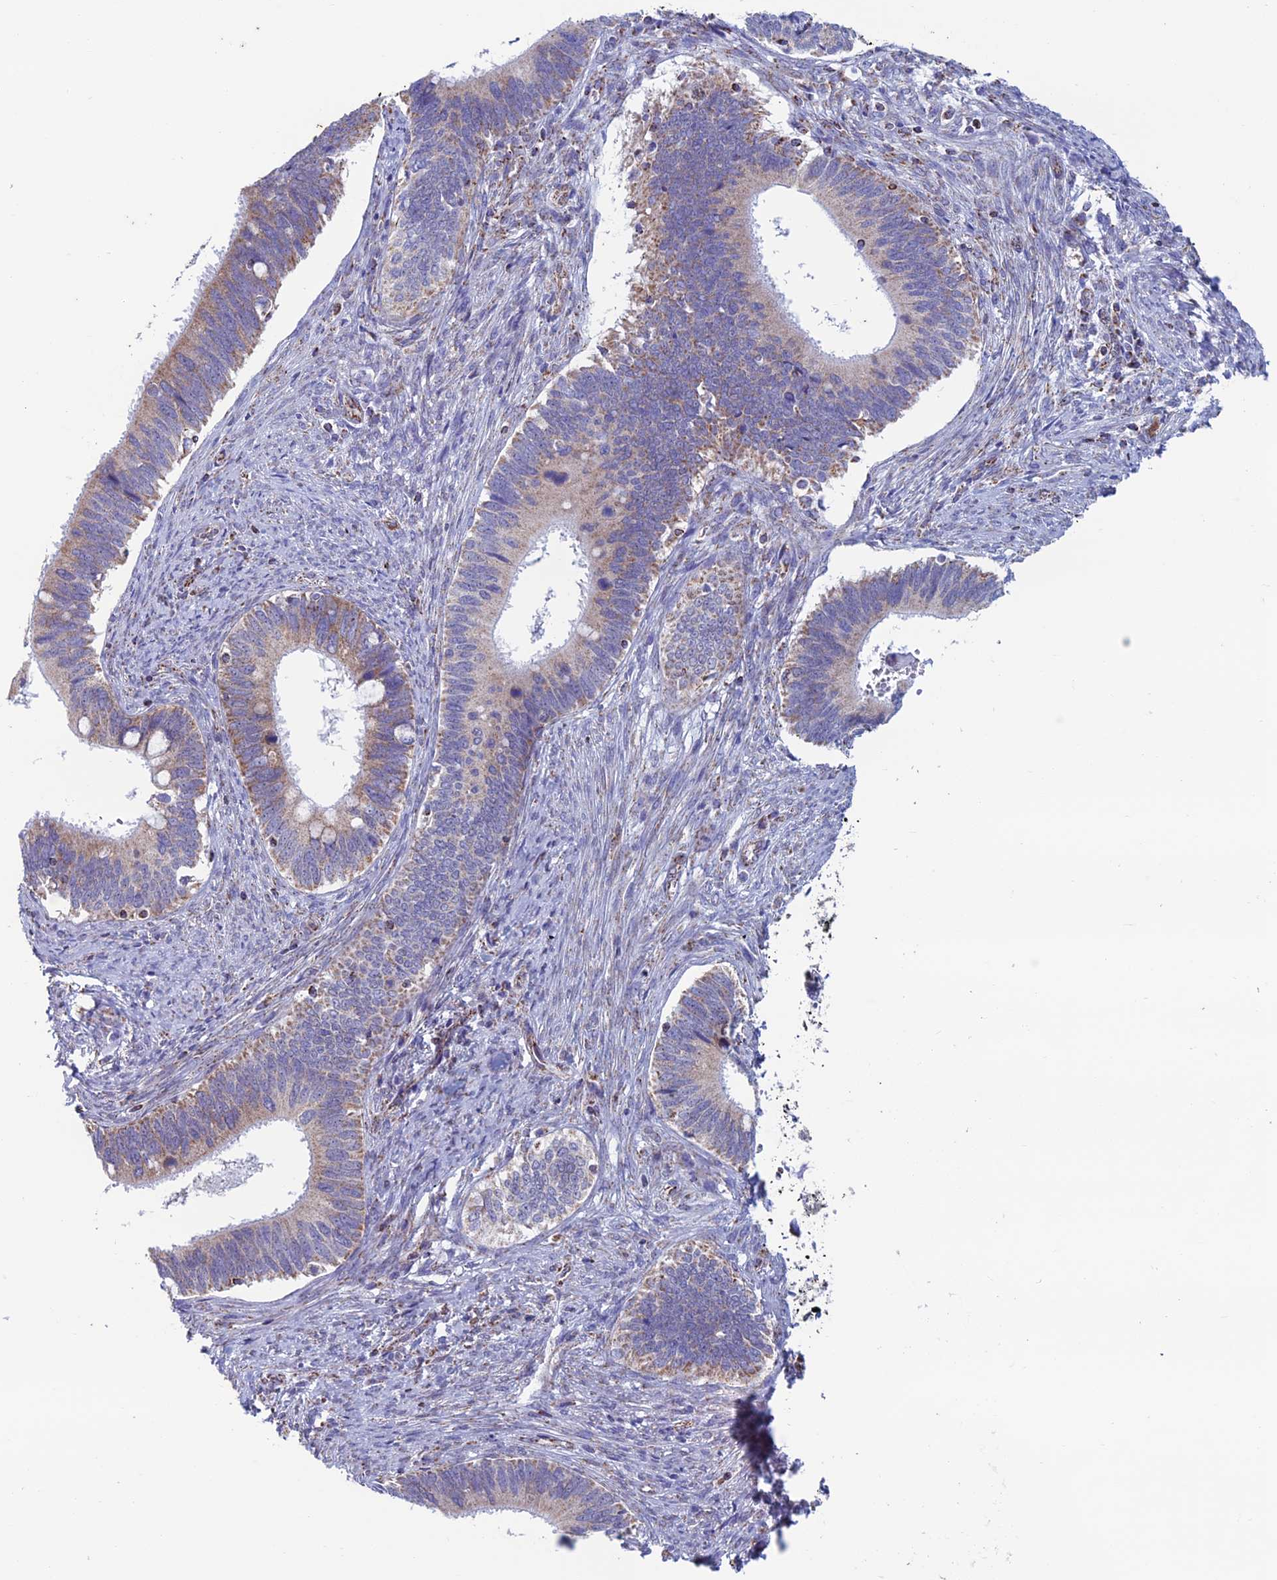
{"staining": {"intensity": "moderate", "quantity": "25%-75%", "location": "cytoplasmic/membranous"}, "tissue": "cervical cancer", "cell_type": "Tumor cells", "image_type": "cancer", "snomed": [{"axis": "morphology", "description": "Adenocarcinoma, NOS"}, {"axis": "topography", "description": "Cervix"}], "caption": "Tumor cells reveal medium levels of moderate cytoplasmic/membranous staining in approximately 25%-75% of cells in cervical adenocarcinoma. (IHC, brightfield microscopy, high magnification).", "gene": "ZNG1B", "patient": {"sex": "female", "age": 42}}